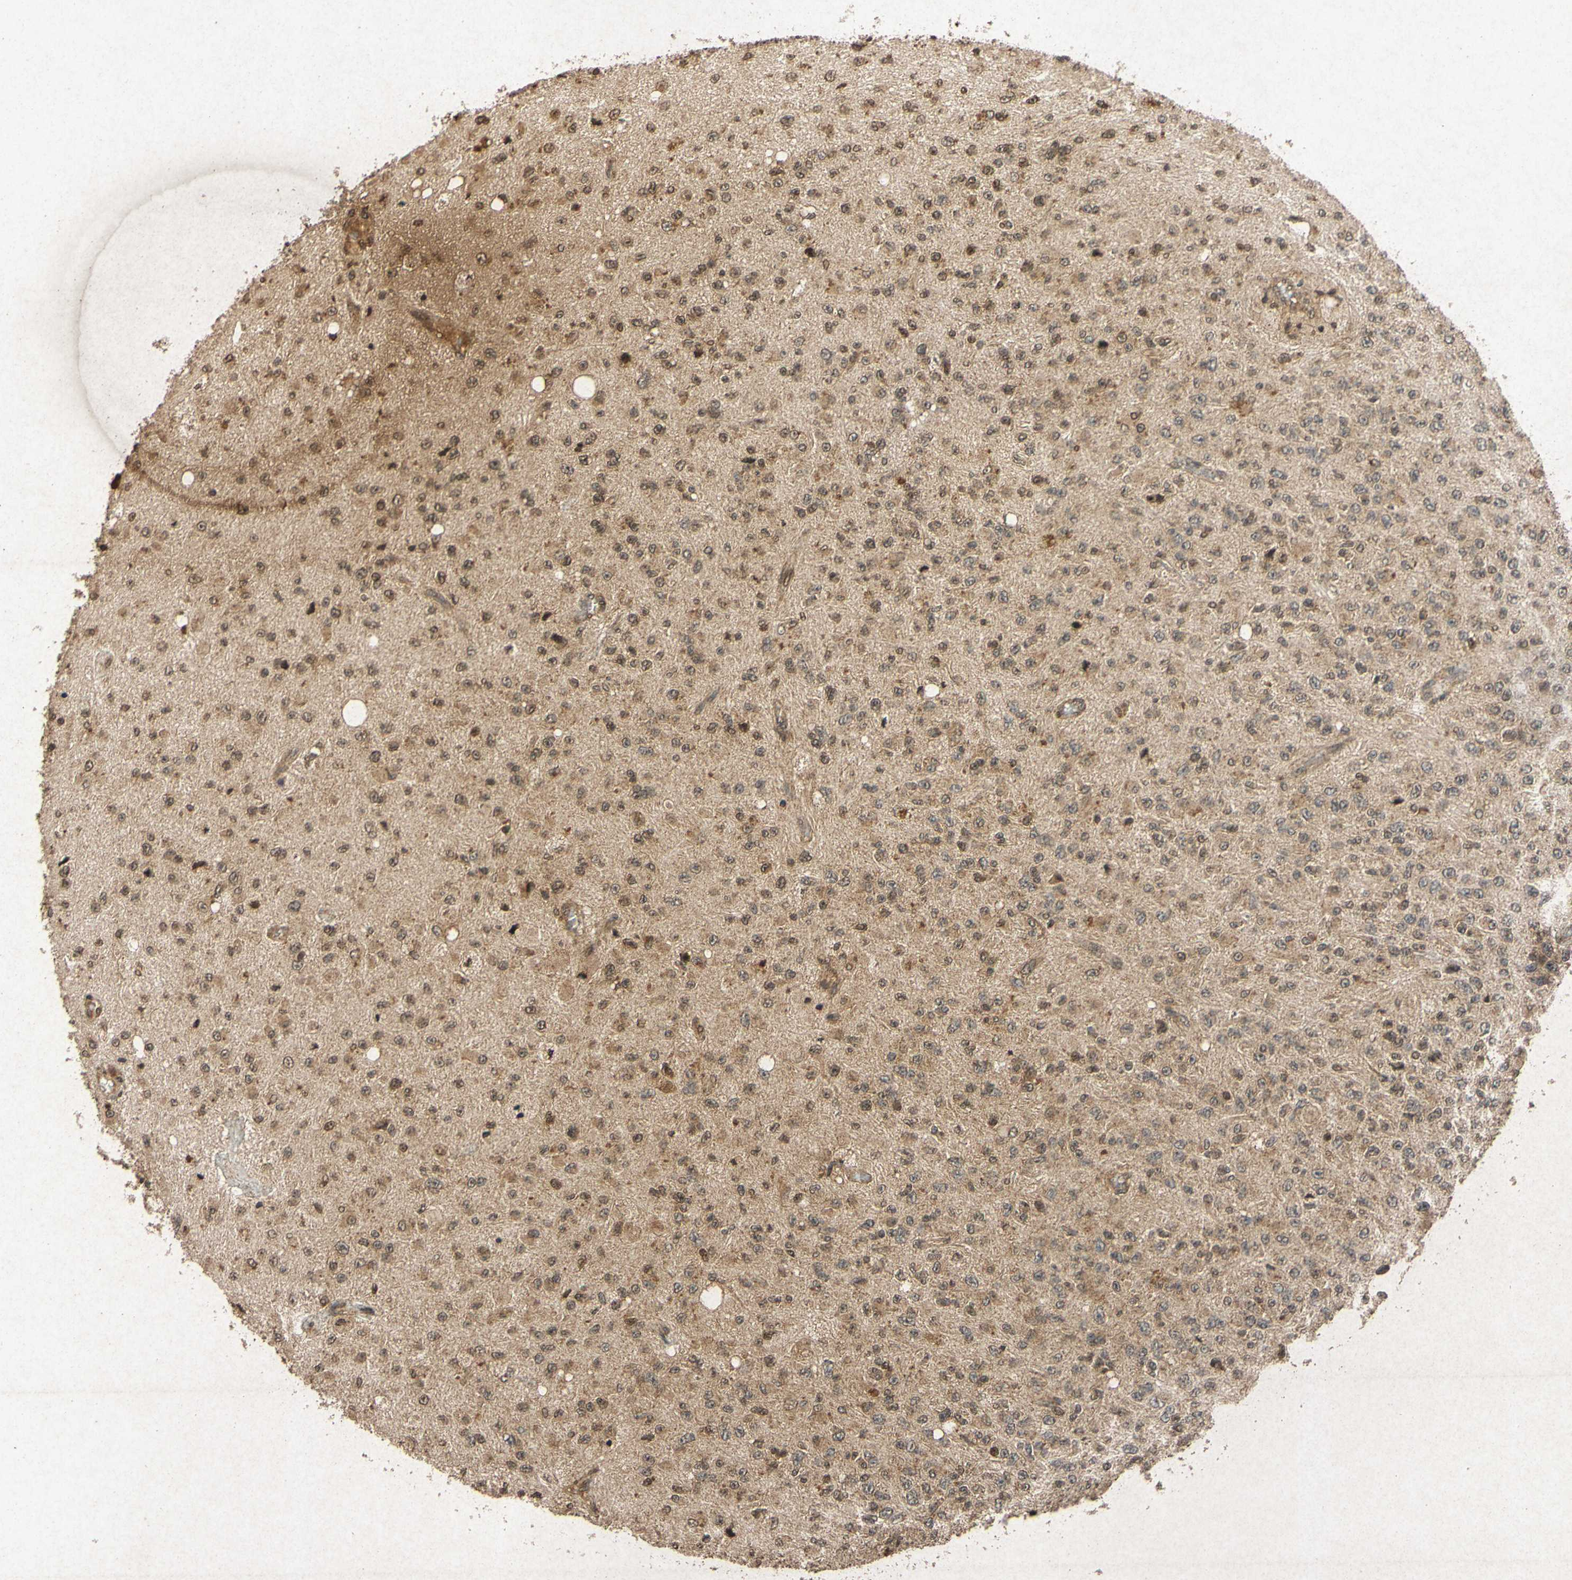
{"staining": {"intensity": "moderate", "quantity": ">75%", "location": "cytoplasmic/membranous,nuclear"}, "tissue": "glioma", "cell_type": "Tumor cells", "image_type": "cancer", "snomed": [{"axis": "morphology", "description": "Glioma, malignant, High grade"}, {"axis": "topography", "description": "pancreas cauda"}], "caption": "Malignant high-grade glioma stained with immunohistochemistry (IHC) shows moderate cytoplasmic/membranous and nuclear expression in approximately >75% of tumor cells. The staining was performed using DAB to visualize the protein expression in brown, while the nuclei were stained in blue with hematoxylin (Magnification: 20x).", "gene": "ATP6V1H", "patient": {"sex": "male", "age": 60}}